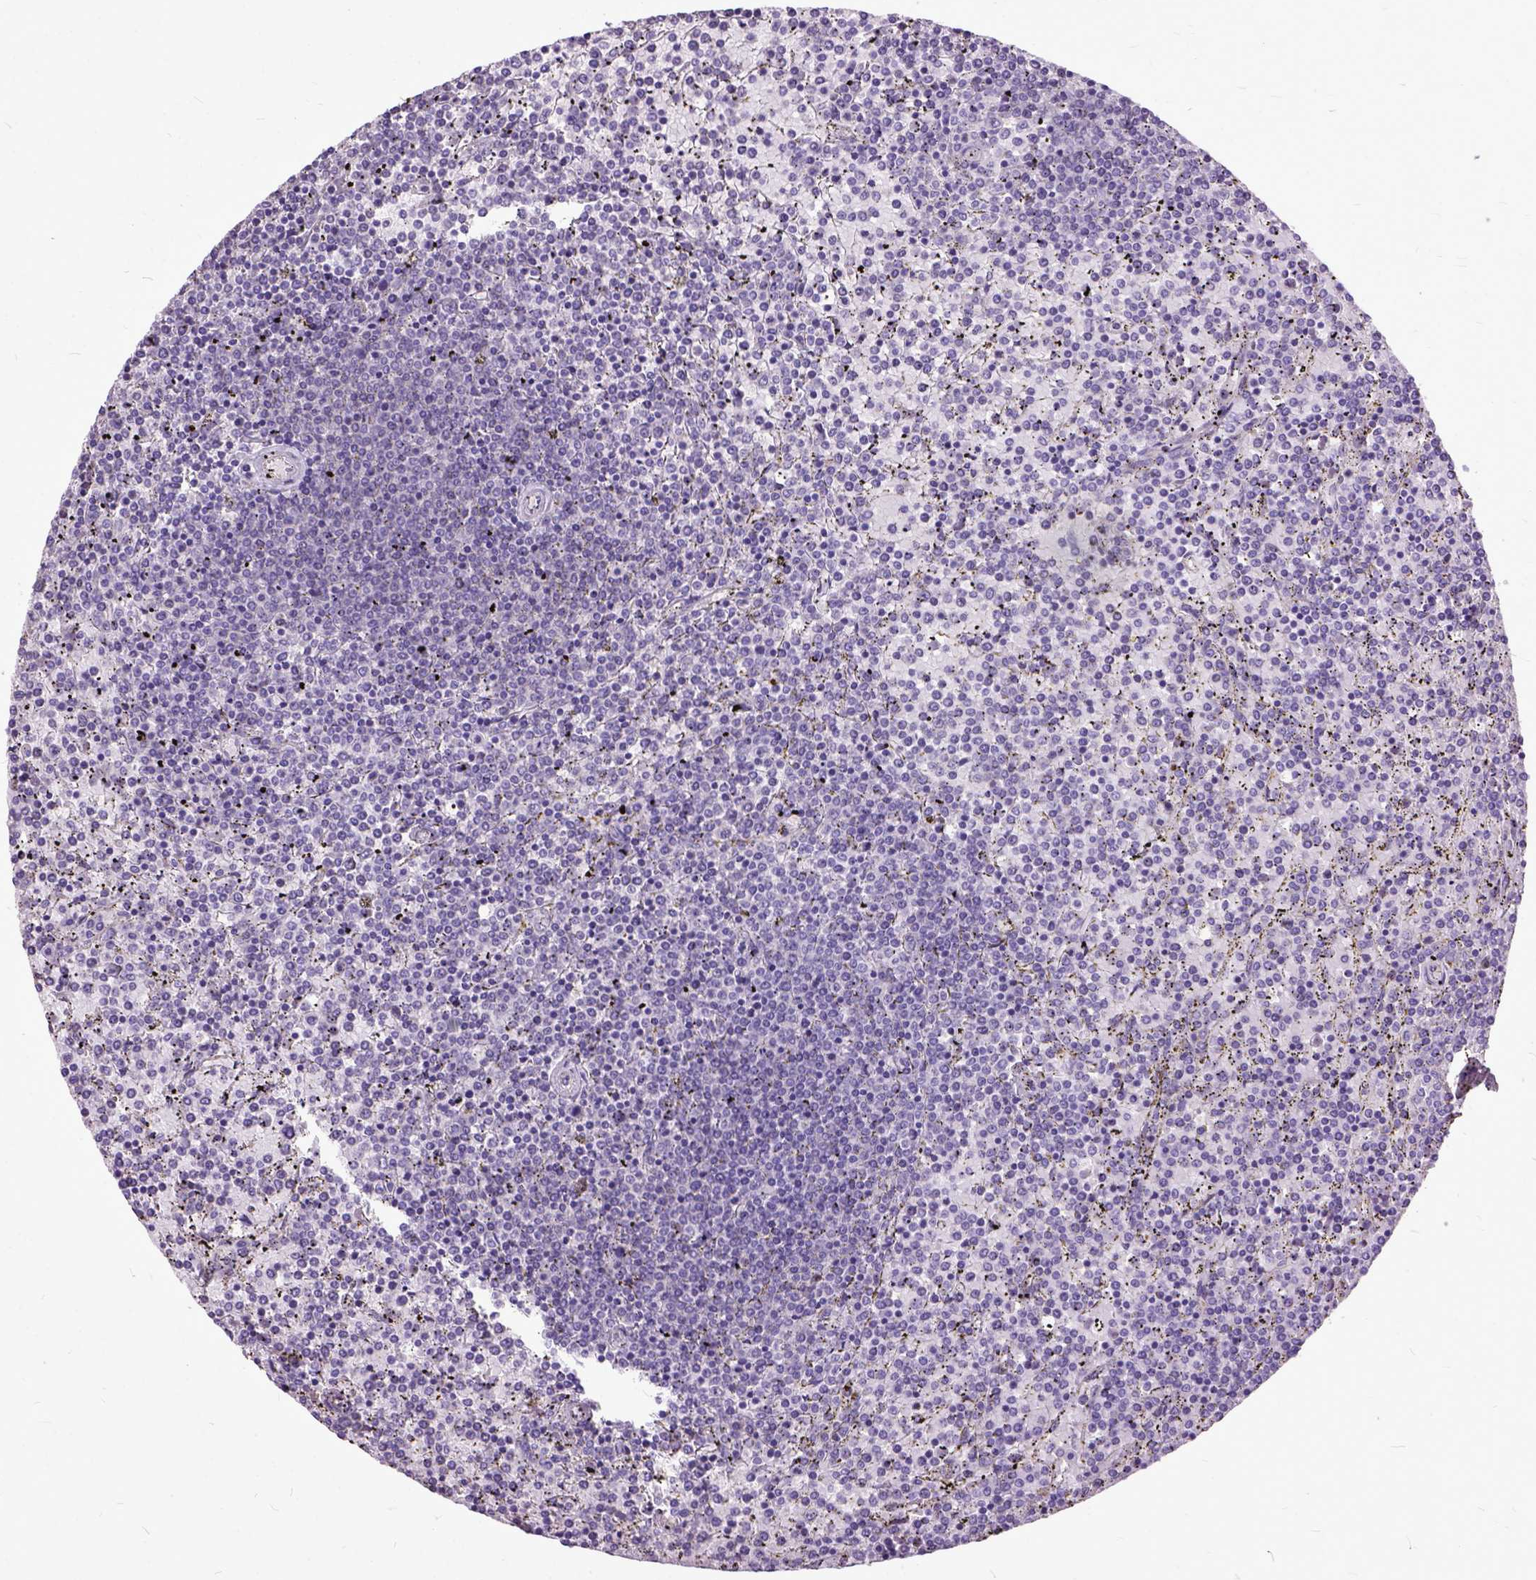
{"staining": {"intensity": "negative", "quantity": "none", "location": "none"}, "tissue": "lymphoma", "cell_type": "Tumor cells", "image_type": "cancer", "snomed": [{"axis": "morphology", "description": "Malignant lymphoma, non-Hodgkin's type, Low grade"}, {"axis": "topography", "description": "Spleen"}], "caption": "There is no significant expression in tumor cells of lymphoma. The staining was performed using DAB to visualize the protein expression in brown, while the nuclei were stained in blue with hematoxylin (Magnification: 20x).", "gene": "AREG", "patient": {"sex": "female", "age": 77}}